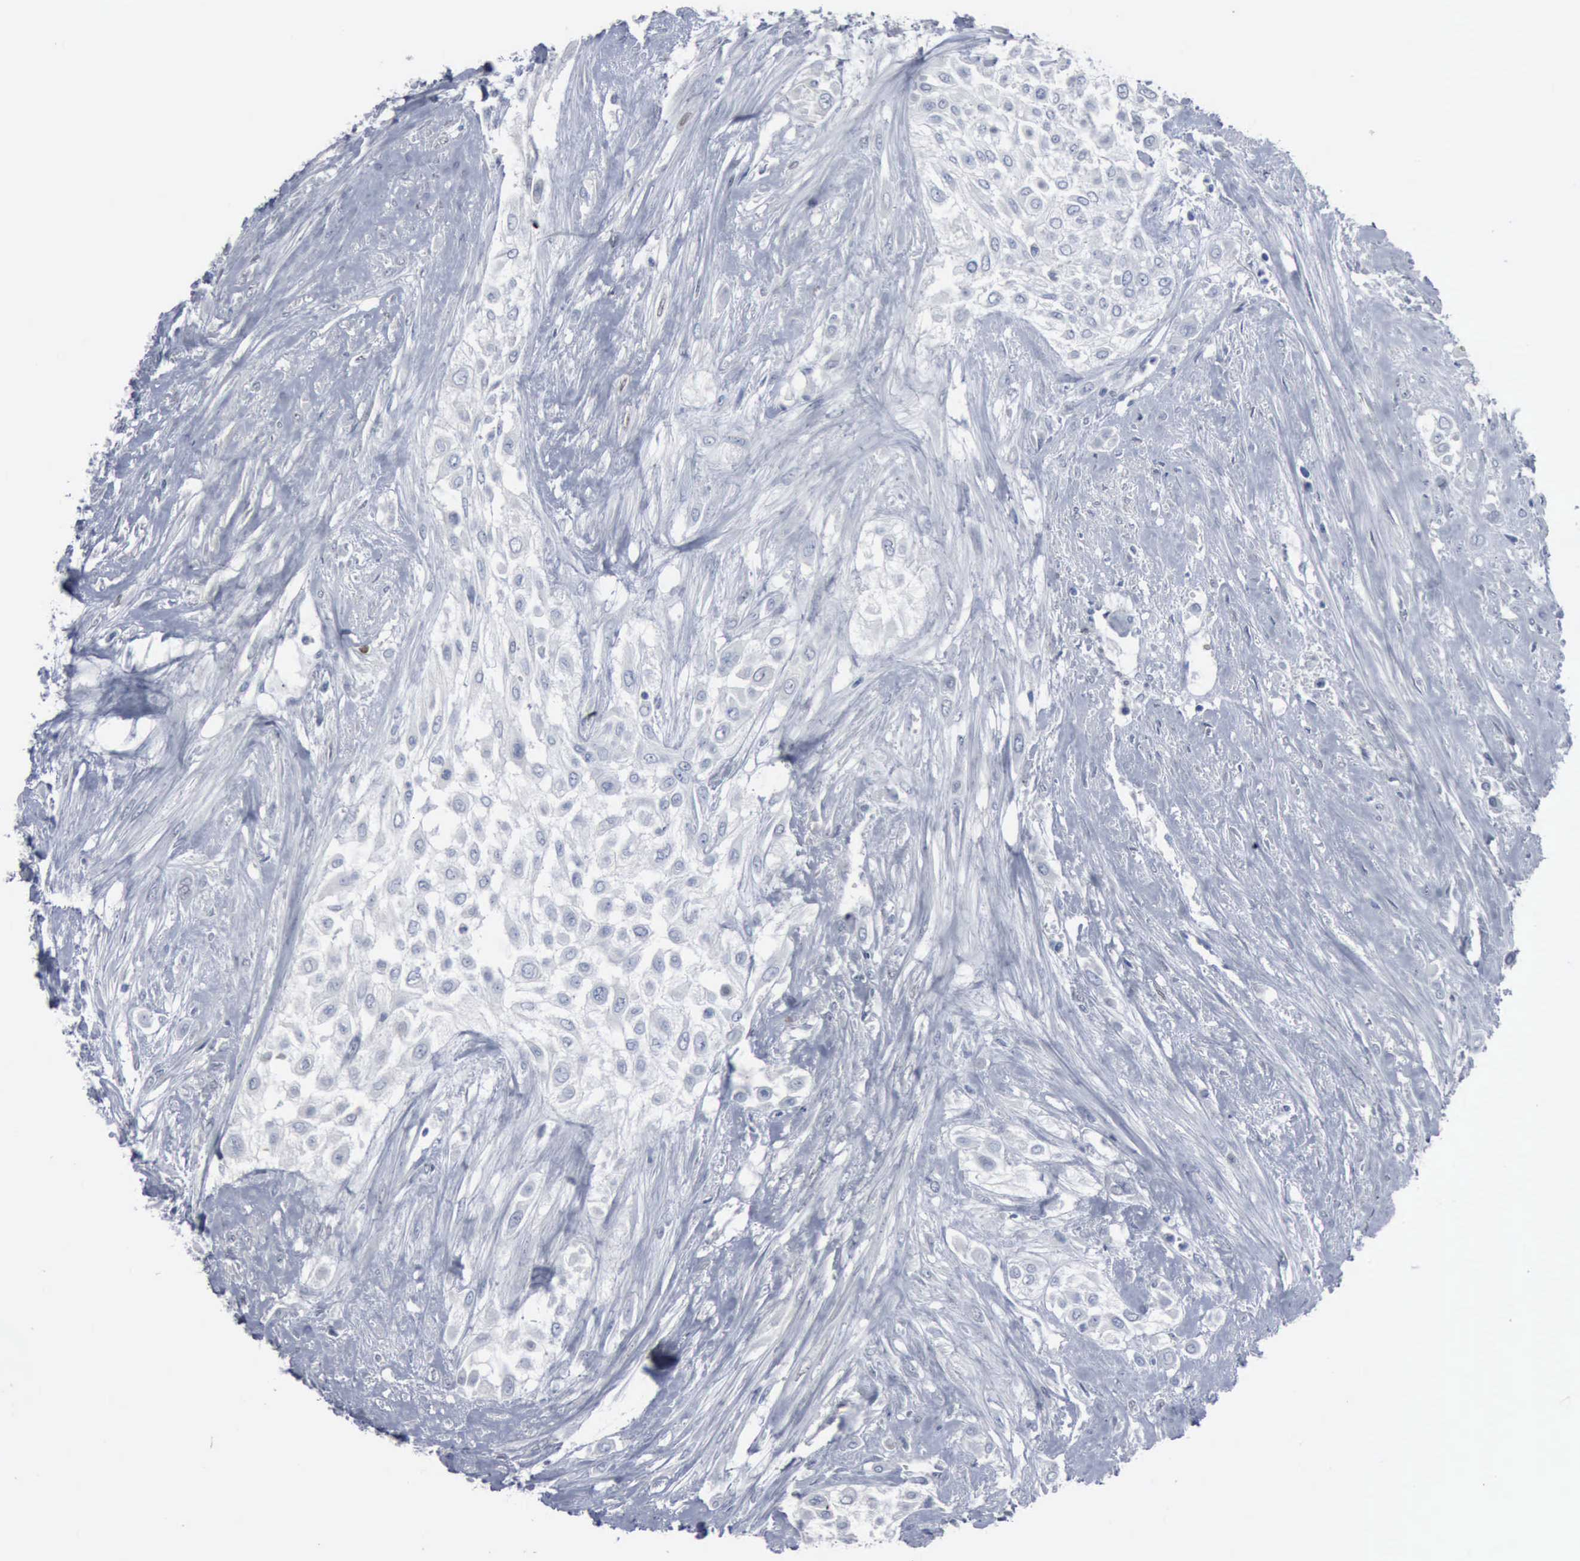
{"staining": {"intensity": "negative", "quantity": "none", "location": "none"}, "tissue": "urothelial cancer", "cell_type": "Tumor cells", "image_type": "cancer", "snomed": [{"axis": "morphology", "description": "Urothelial carcinoma, High grade"}, {"axis": "topography", "description": "Urinary bladder"}], "caption": "An immunohistochemistry (IHC) histopathology image of urothelial cancer is shown. There is no staining in tumor cells of urothelial cancer.", "gene": "FGF2", "patient": {"sex": "male", "age": 57}}